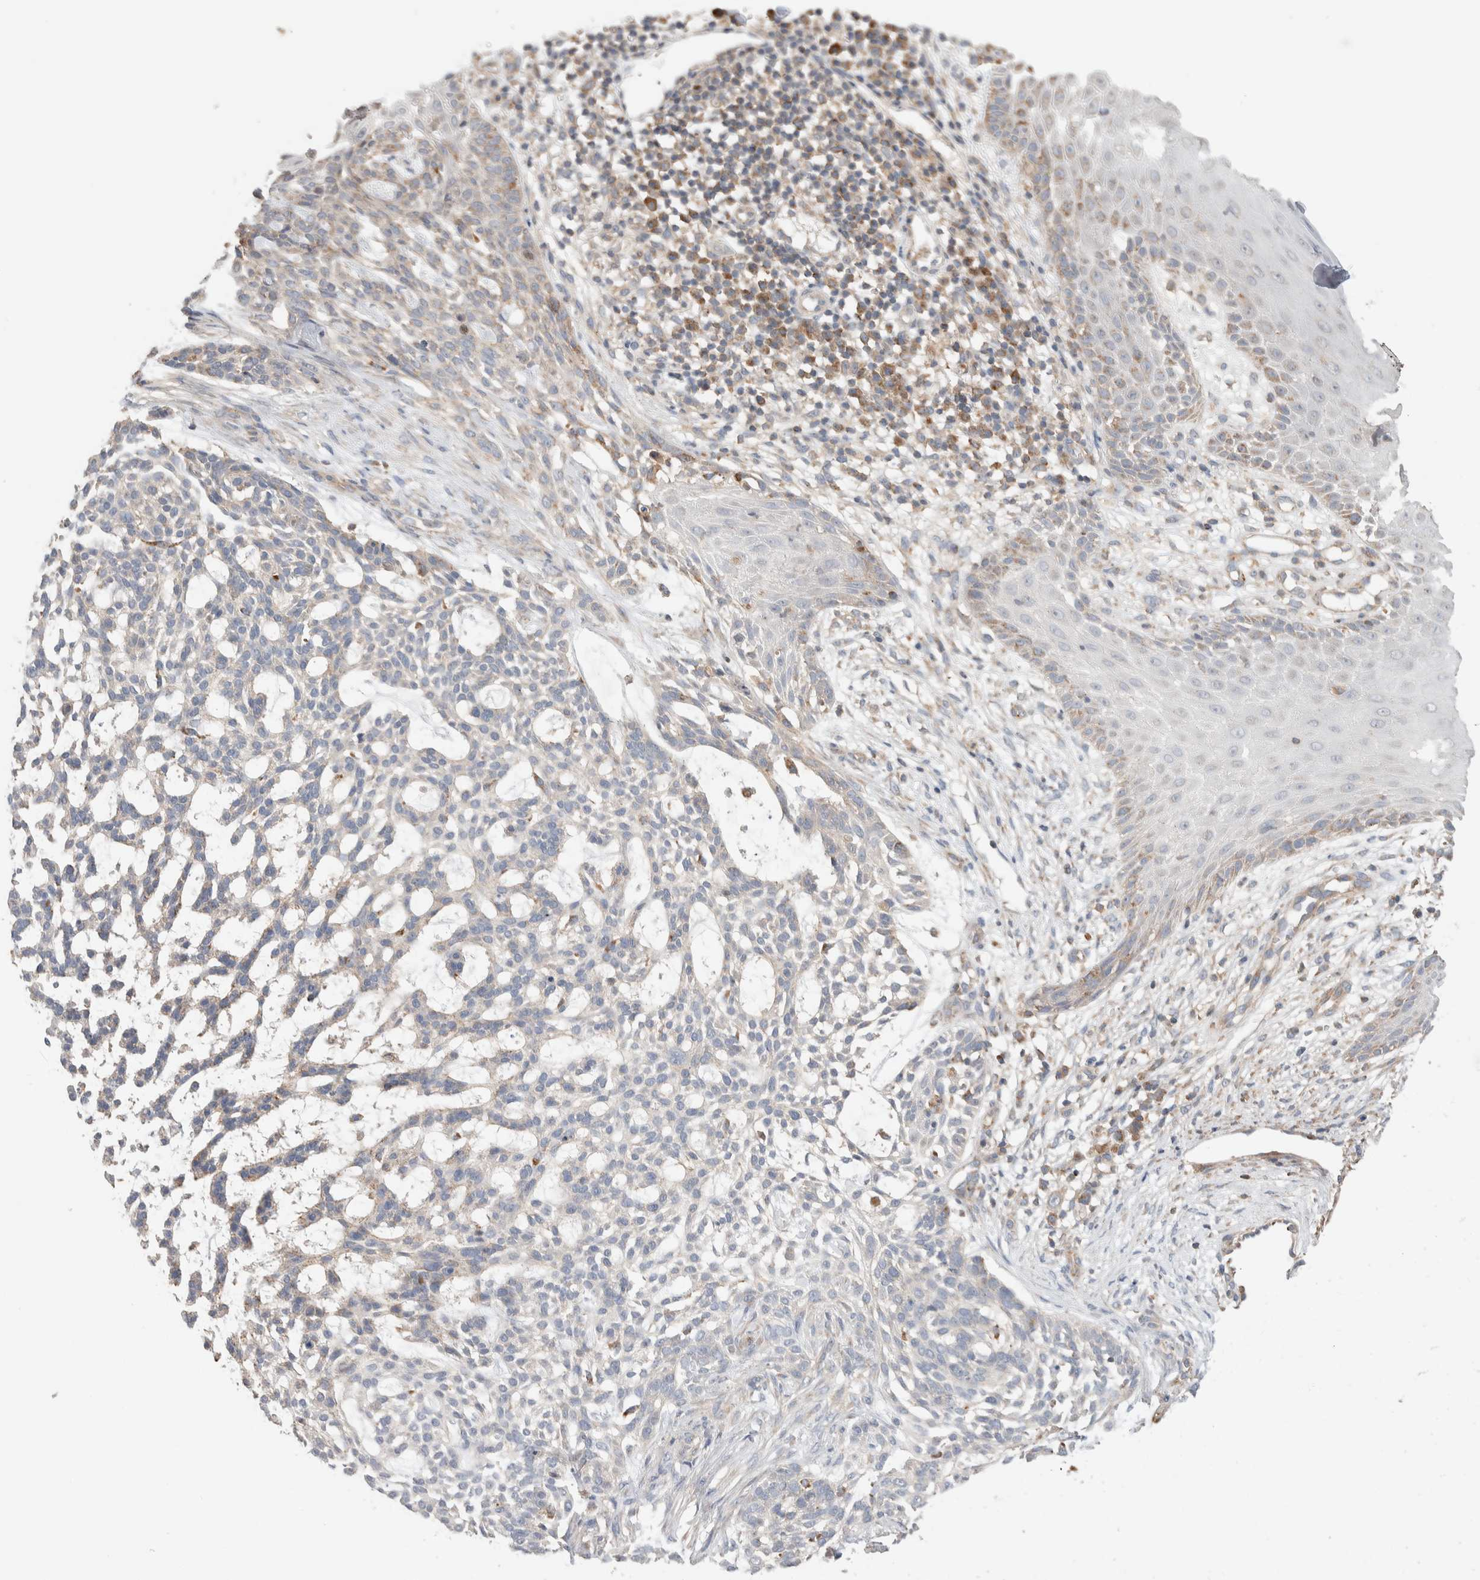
{"staining": {"intensity": "weak", "quantity": "<25%", "location": "cytoplasmic/membranous"}, "tissue": "skin cancer", "cell_type": "Tumor cells", "image_type": "cancer", "snomed": [{"axis": "morphology", "description": "Basal cell carcinoma"}, {"axis": "topography", "description": "Skin"}], "caption": "The photomicrograph reveals no staining of tumor cells in skin cancer (basal cell carcinoma).", "gene": "DEPTOR", "patient": {"sex": "female", "age": 64}}